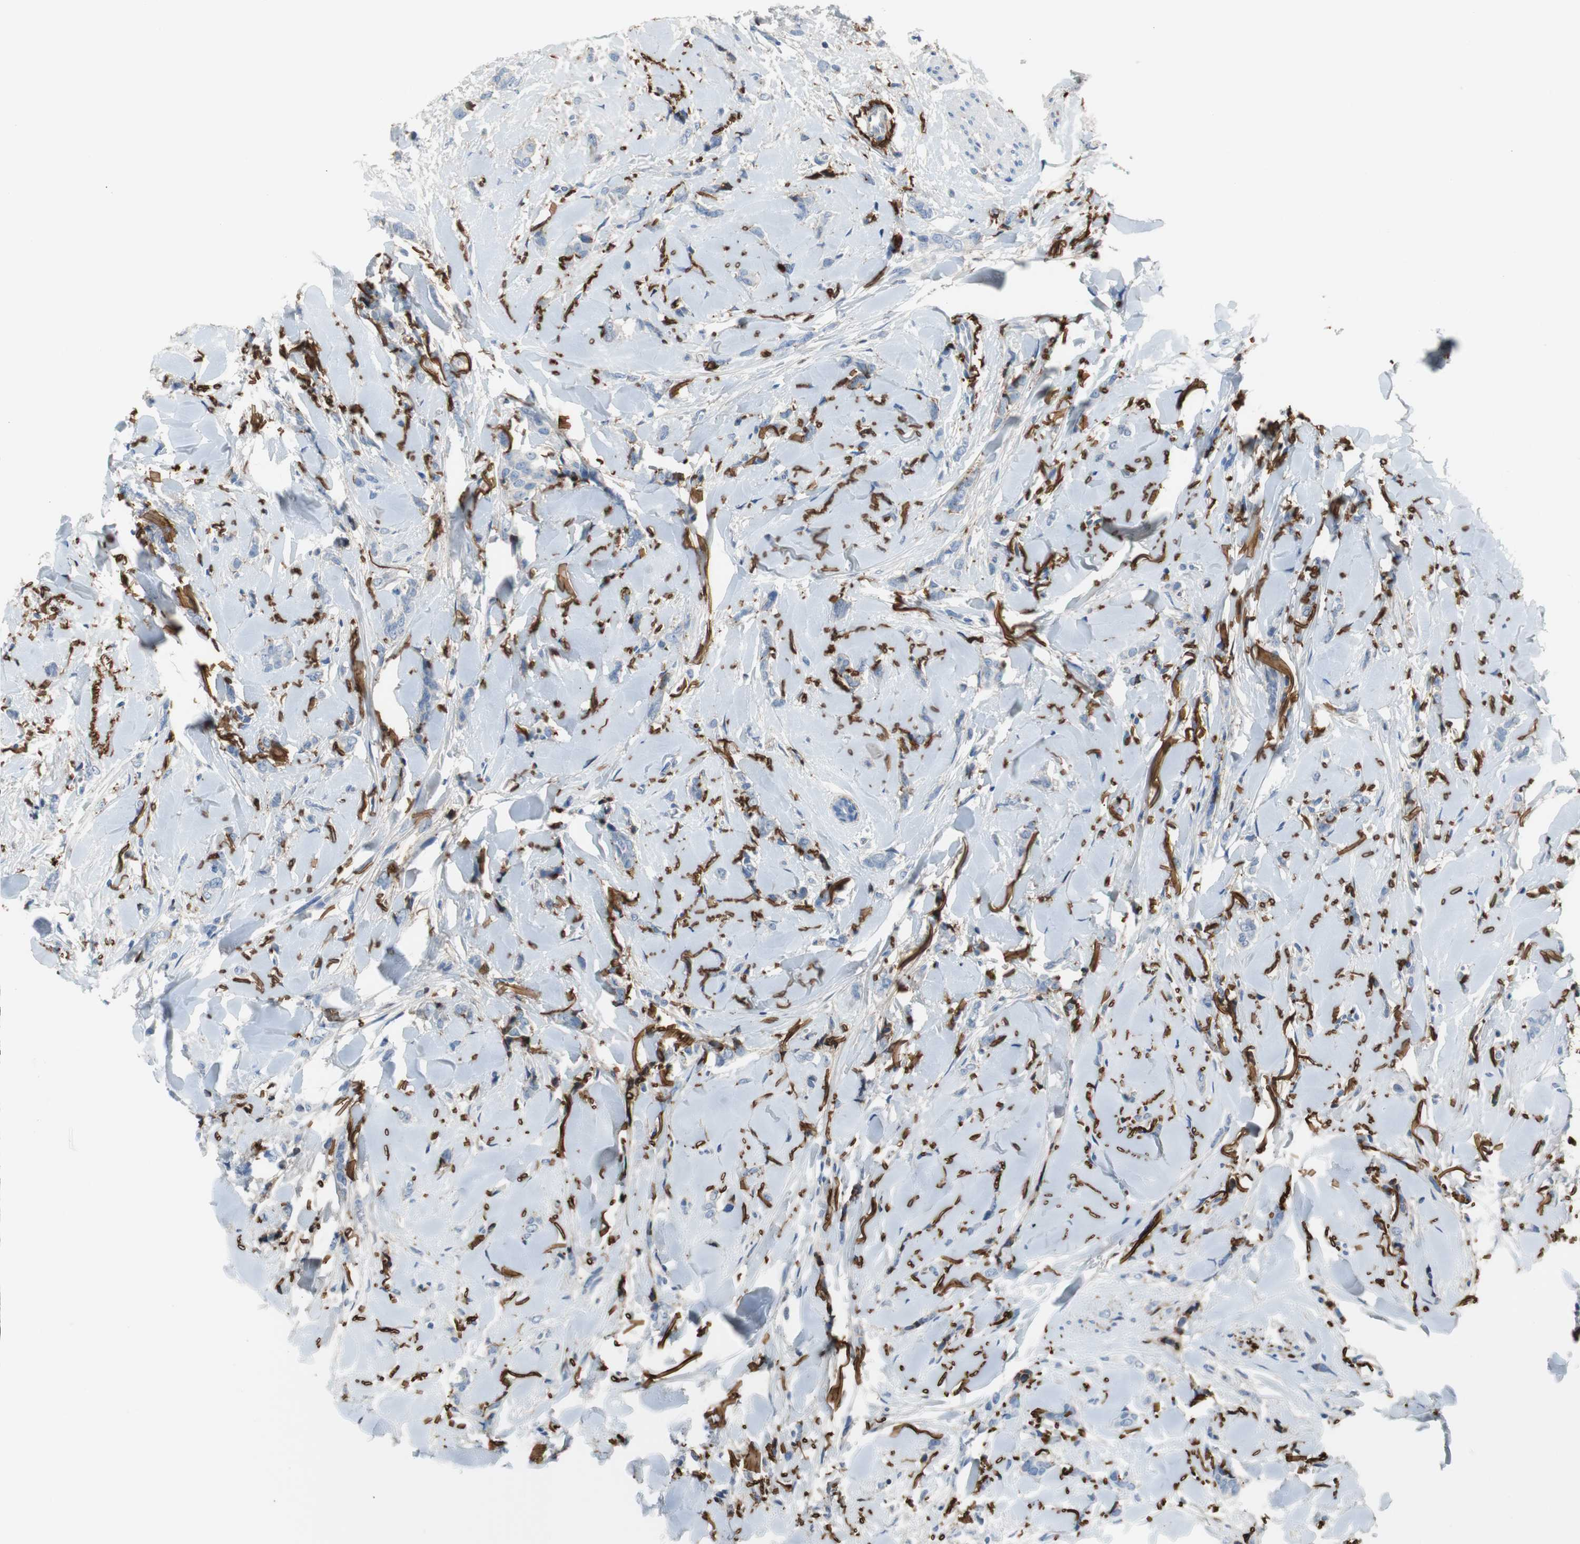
{"staining": {"intensity": "weak", "quantity": "25%-75%", "location": "cytoplasmic/membranous"}, "tissue": "breast cancer", "cell_type": "Tumor cells", "image_type": "cancer", "snomed": [{"axis": "morphology", "description": "Lobular carcinoma"}, {"axis": "topography", "description": "Skin"}, {"axis": "topography", "description": "Breast"}], "caption": "Human breast cancer (lobular carcinoma) stained with a protein marker demonstrates weak staining in tumor cells.", "gene": "APCS", "patient": {"sex": "female", "age": 46}}